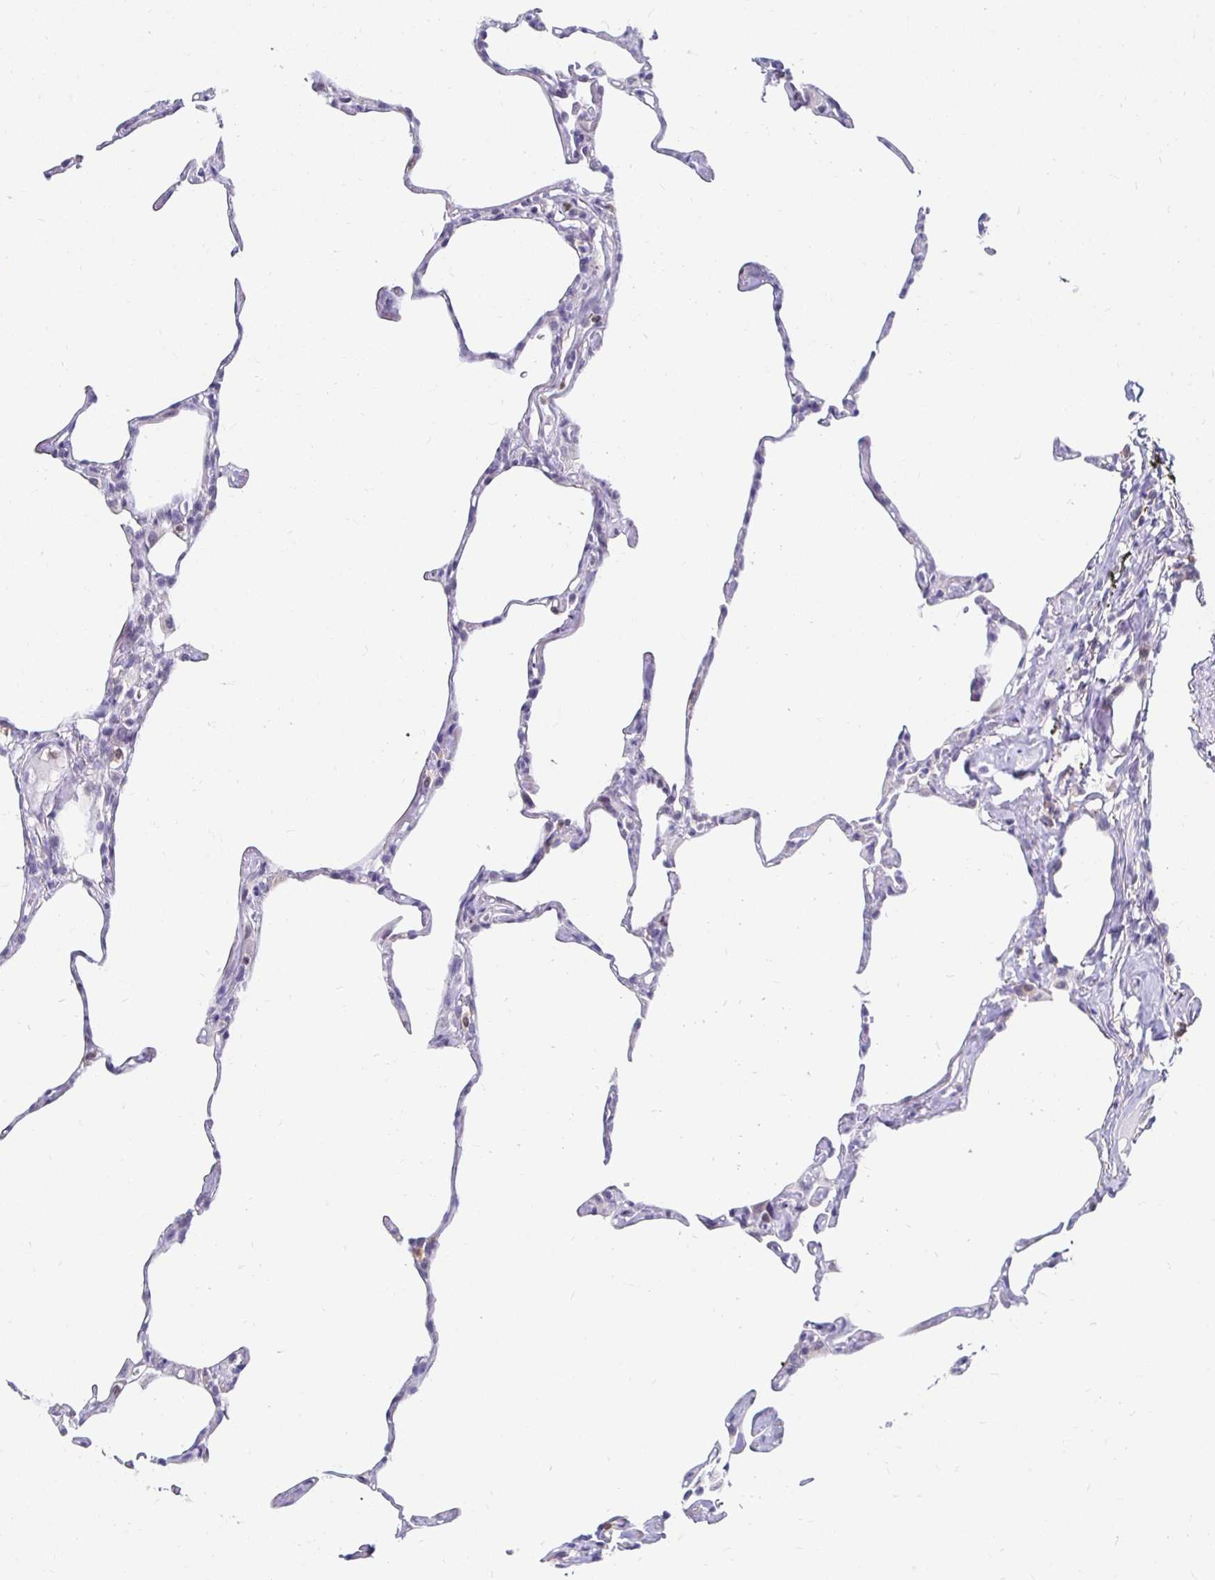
{"staining": {"intensity": "negative", "quantity": "none", "location": "none"}, "tissue": "lung", "cell_type": "Alveolar cells", "image_type": "normal", "snomed": [{"axis": "morphology", "description": "Normal tissue, NOS"}, {"axis": "topography", "description": "Lung"}], "caption": "Photomicrograph shows no significant protein positivity in alveolar cells of unremarkable lung. (DAB immunohistochemistry with hematoxylin counter stain).", "gene": "PADI2", "patient": {"sex": "male", "age": 65}}